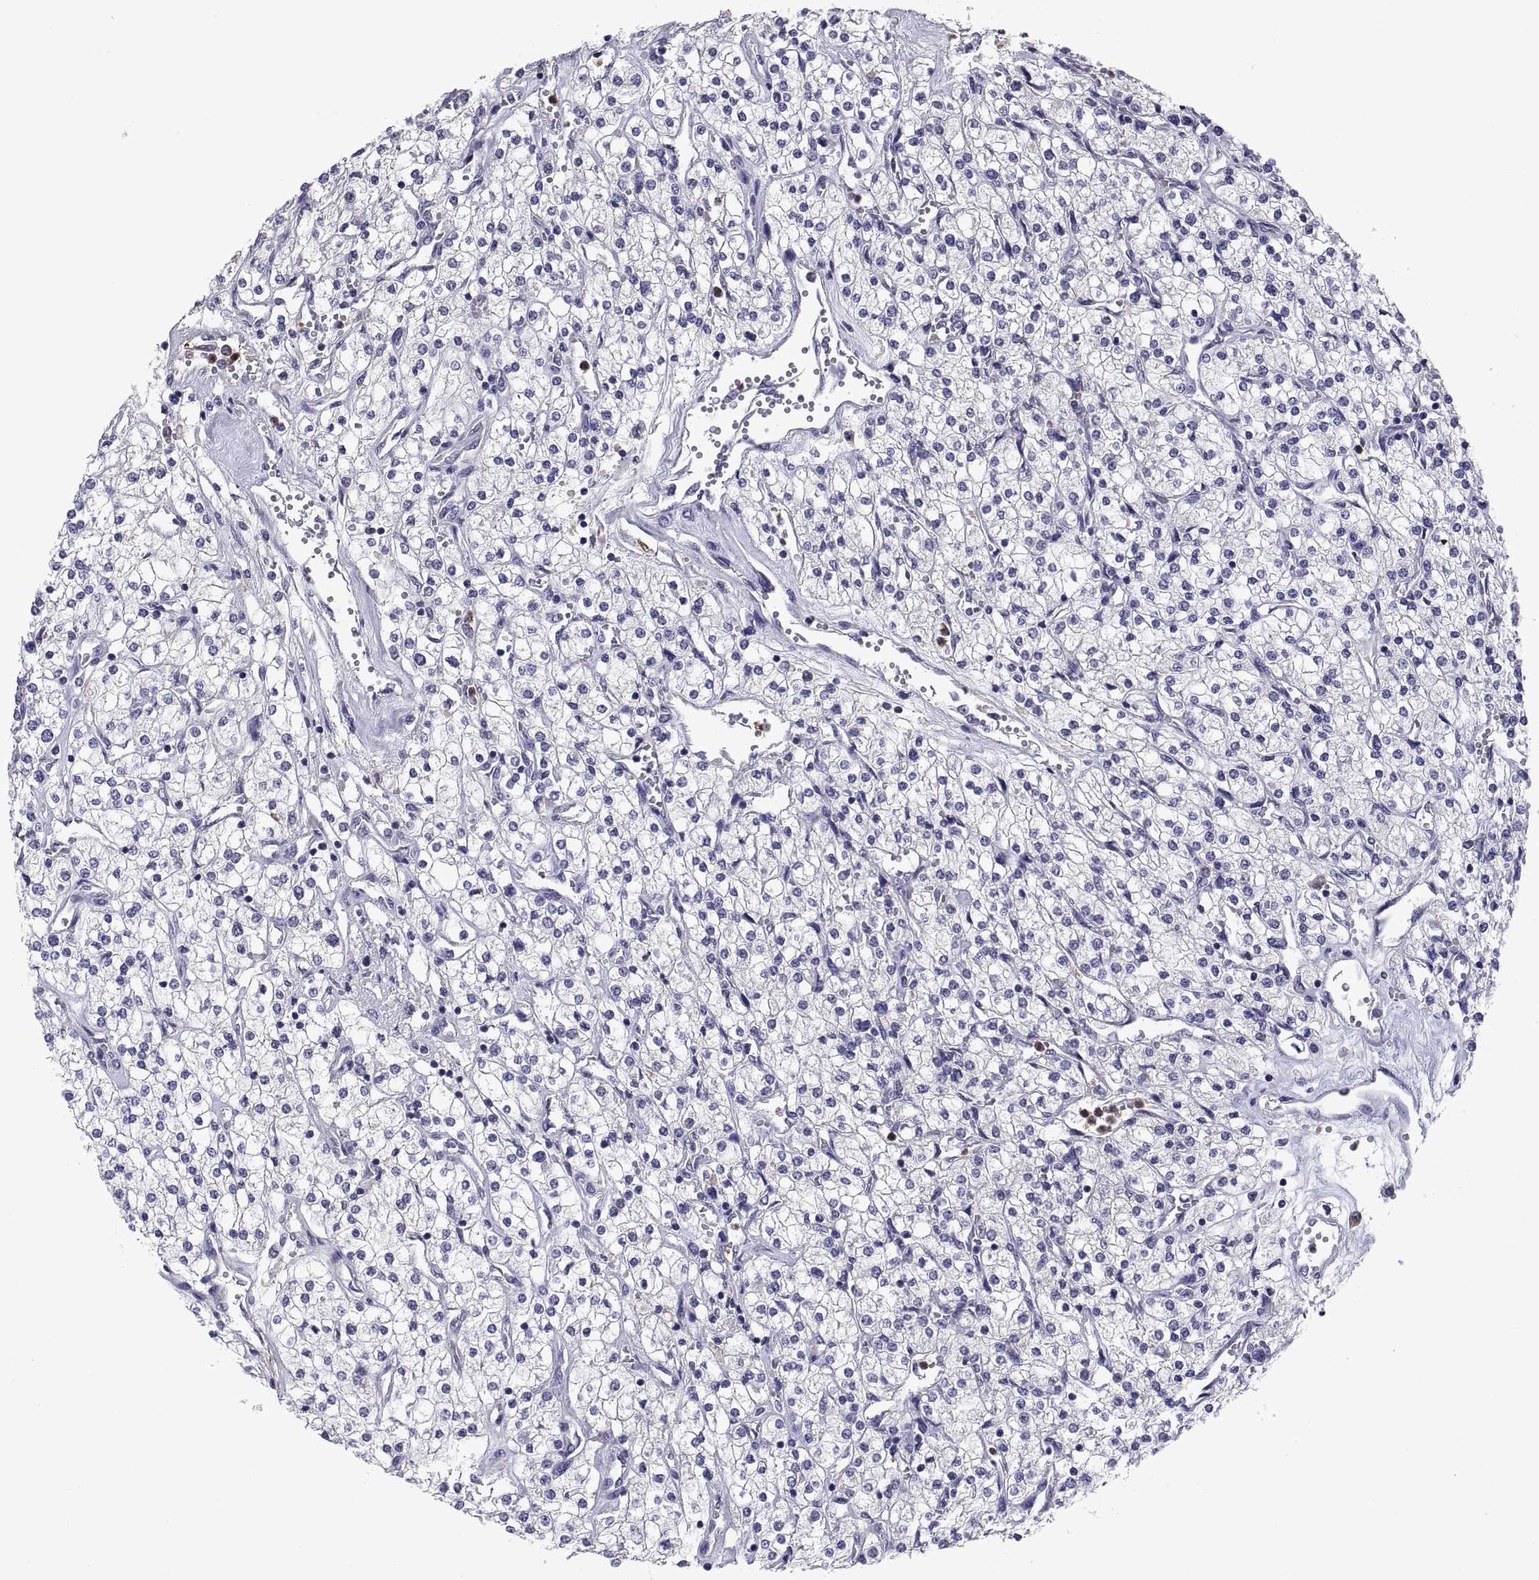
{"staining": {"intensity": "negative", "quantity": "none", "location": "none"}, "tissue": "renal cancer", "cell_type": "Tumor cells", "image_type": "cancer", "snomed": [{"axis": "morphology", "description": "Adenocarcinoma, NOS"}, {"axis": "topography", "description": "Kidney"}], "caption": "Tumor cells show no significant protein expression in adenocarcinoma (renal).", "gene": "PKP1", "patient": {"sex": "male", "age": 80}}